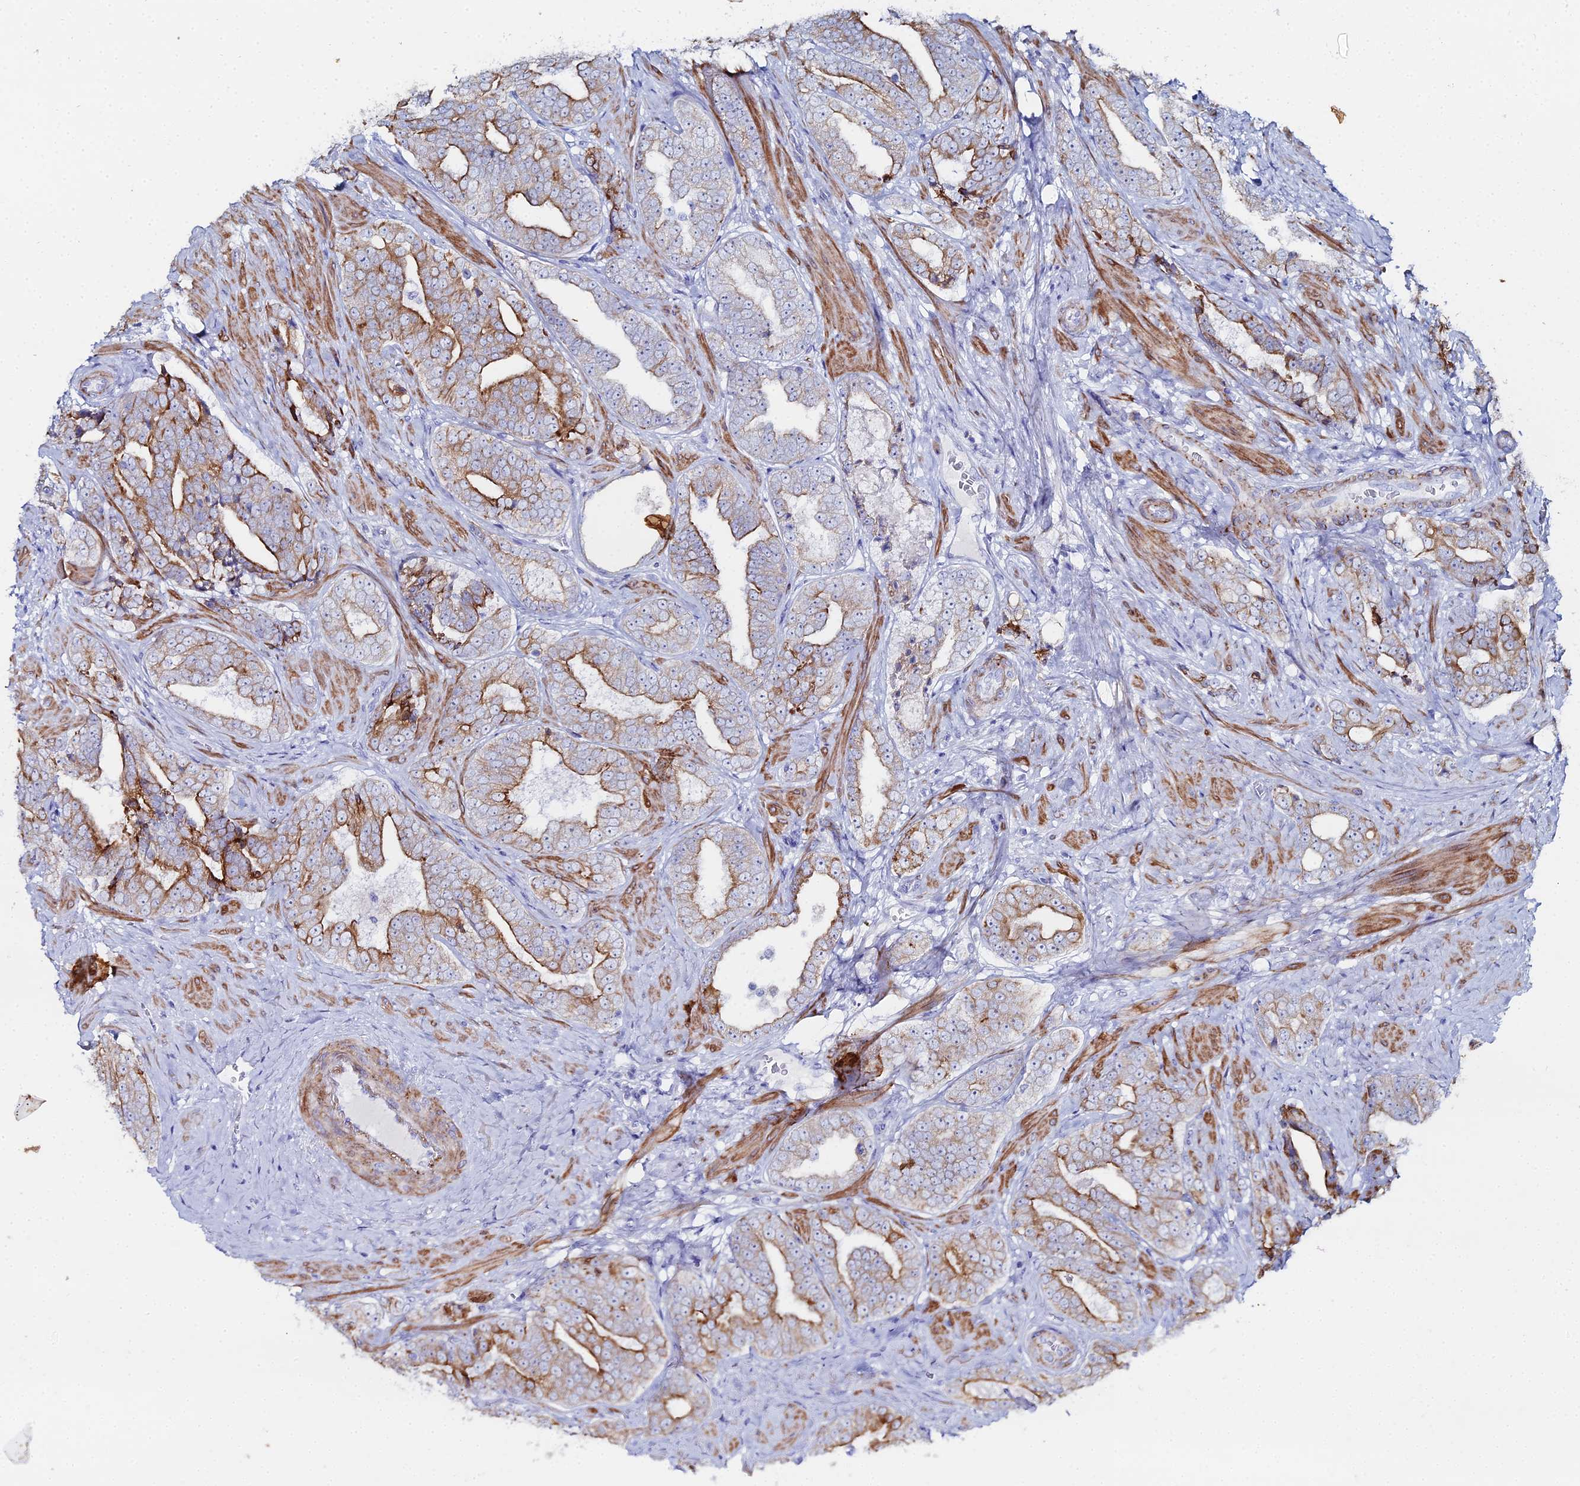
{"staining": {"intensity": "moderate", "quantity": "25%-75%", "location": "cytoplasmic/membranous"}, "tissue": "prostate cancer", "cell_type": "Tumor cells", "image_type": "cancer", "snomed": [{"axis": "morphology", "description": "Adenocarcinoma, High grade"}, {"axis": "topography", "description": "Prostate"}], "caption": "This micrograph demonstrates IHC staining of prostate cancer (adenocarcinoma (high-grade)), with medium moderate cytoplasmic/membranous expression in about 25%-75% of tumor cells.", "gene": "DHX34", "patient": {"sex": "male", "age": 67}}